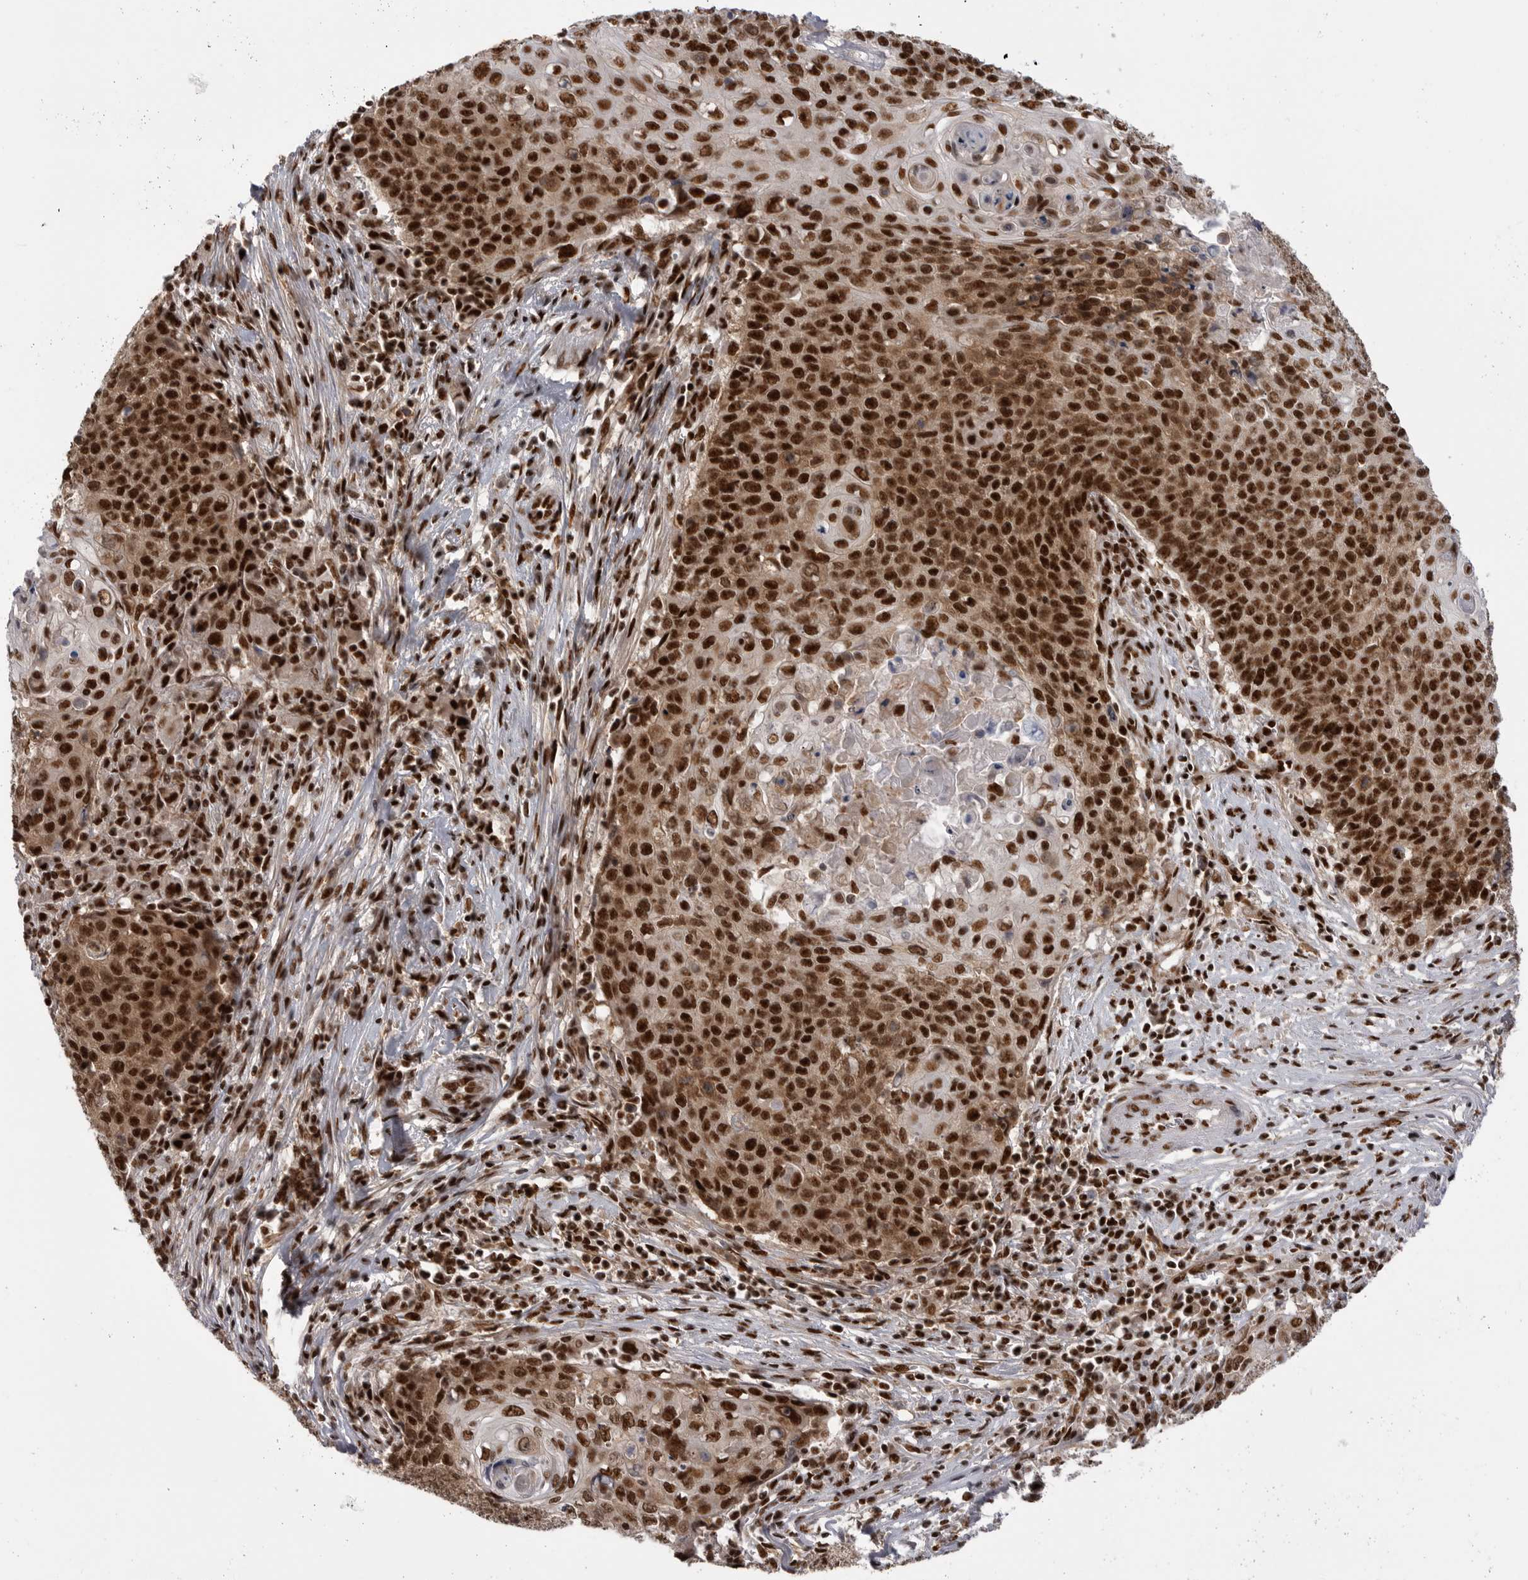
{"staining": {"intensity": "strong", "quantity": ">75%", "location": "cytoplasmic/membranous,nuclear"}, "tissue": "cervical cancer", "cell_type": "Tumor cells", "image_type": "cancer", "snomed": [{"axis": "morphology", "description": "Squamous cell carcinoma, NOS"}, {"axis": "topography", "description": "Cervix"}], "caption": "Protein staining of squamous cell carcinoma (cervical) tissue displays strong cytoplasmic/membranous and nuclear staining in about >75% of tumor cells.", "gene": "PPP1R8", "patient": {"sex": "female", "age": 39}}